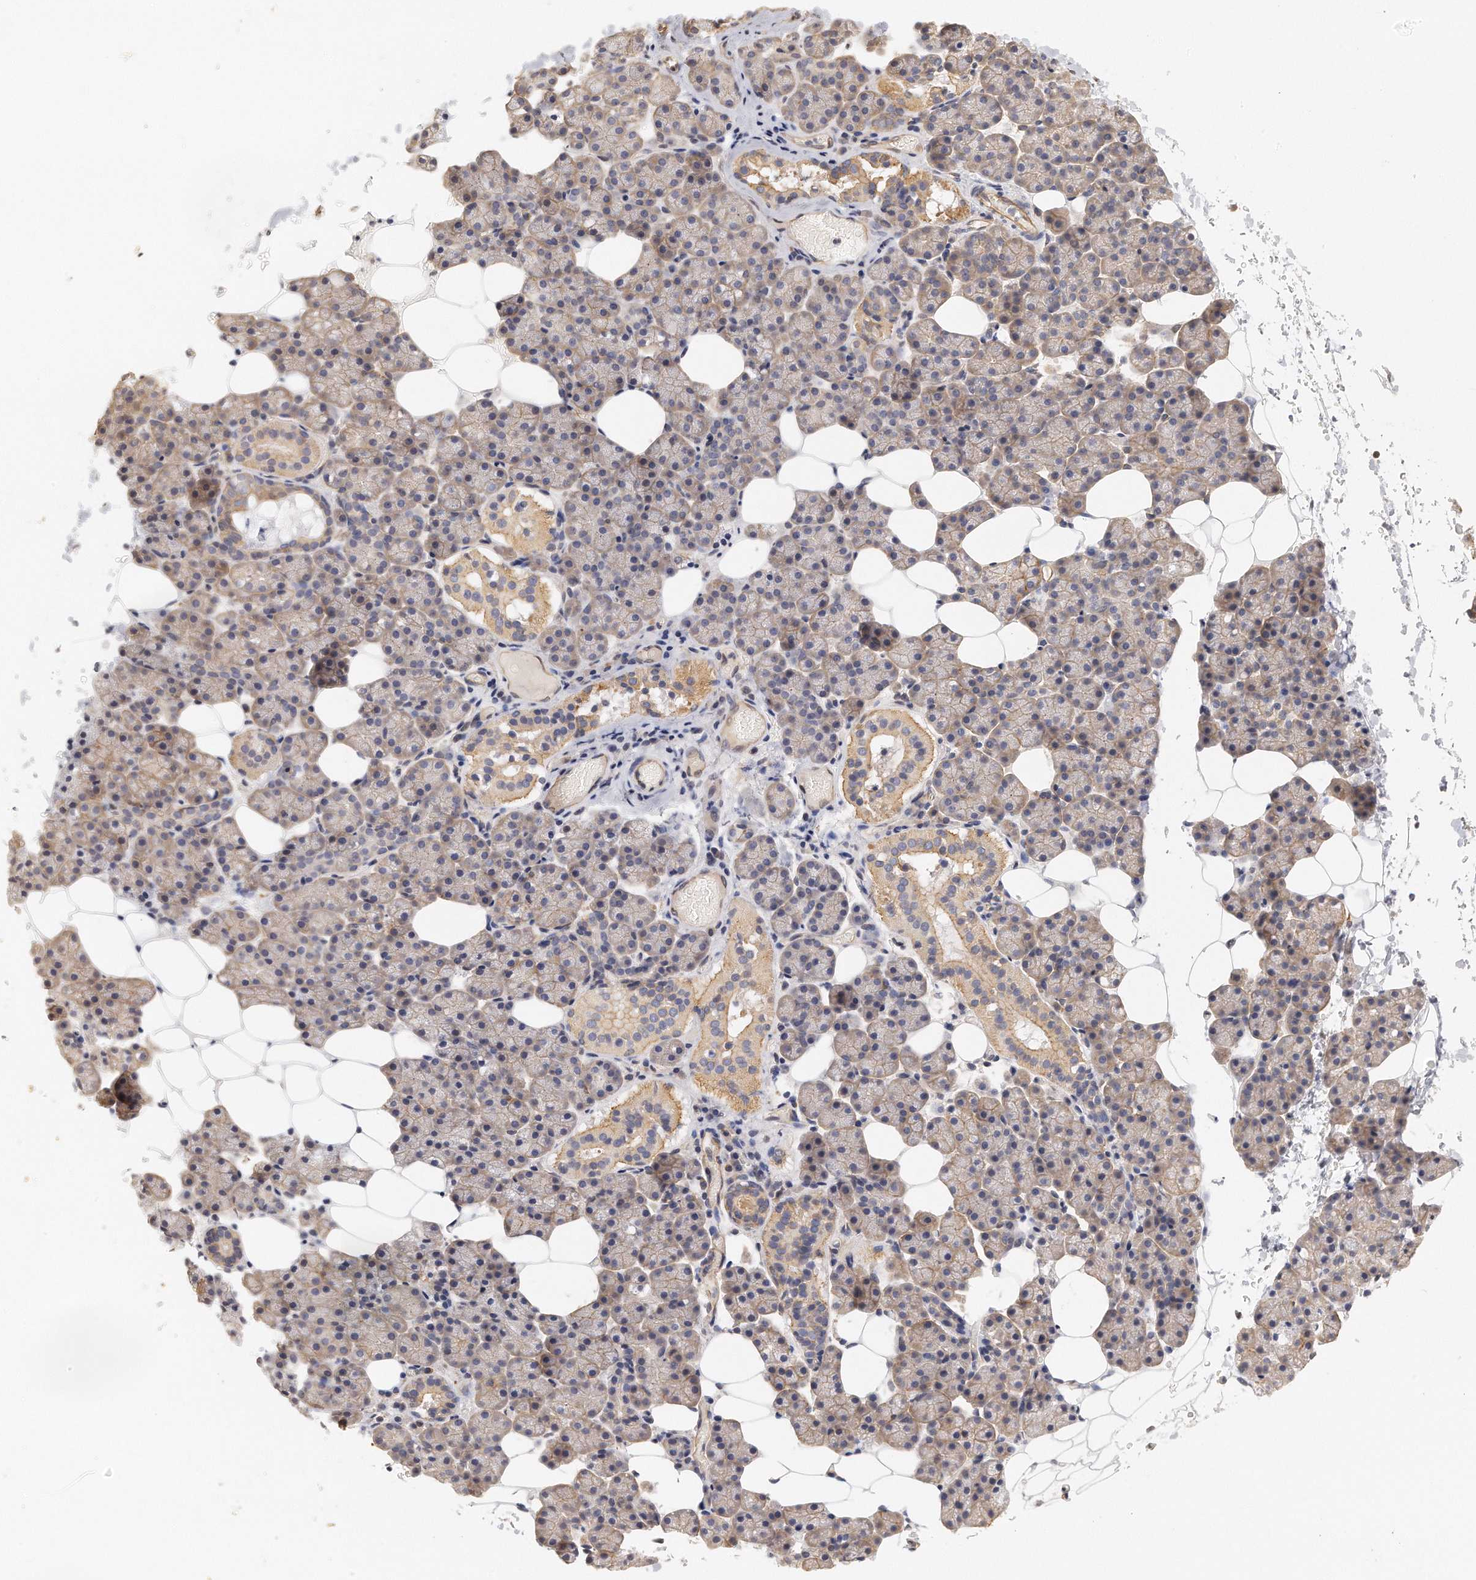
{"staining": {"intensity": "moderate", "quantity": "<25%", "location": "cytoplasmic/membranous"}, "tissue": "salivary gland", "cell_type": "Glandular cells", "image_type": "normal", "snomed": [{"axis": "morphology", "description": "Normal tissue, NOS"}, {"axis": "topography", "description": "Lymph node"}, {"axis": "topography", "description": "Salivary gland"}], "caption": "This photomicrograph reveals IHC staining of benign human salivary gland, with low moderate cytoplasmic/membranous expression in approximately <25% of glandular cells.", "gene": "CHST7", "patient": {"sex": "male", "age": 8}}